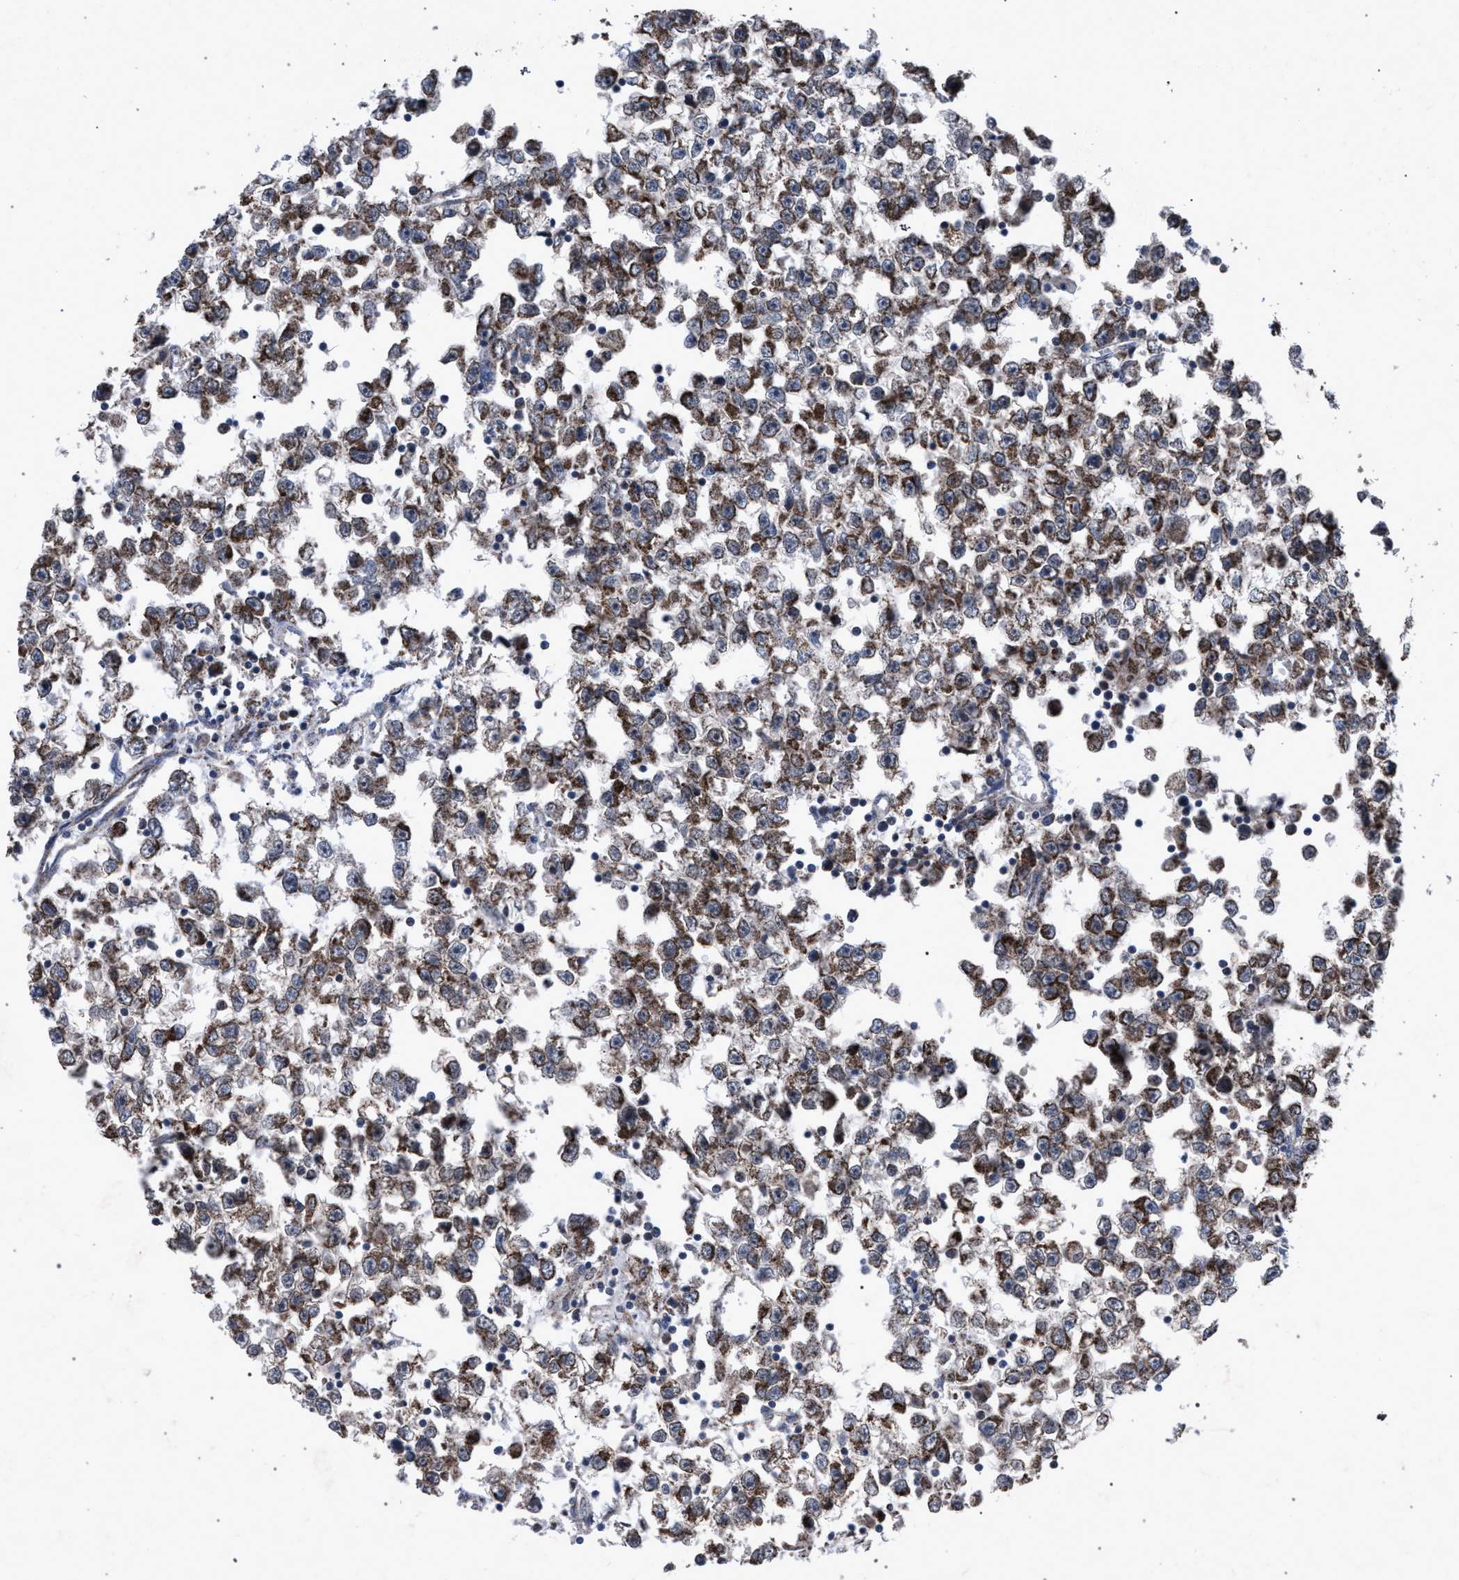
{"staining": {"intensity": "moderate", "quantity": ">75%", "location": "cytoplasmic/membranous"}, "tissue": "testis cancer", "cell_type": "Tumor cells", "image_type": "cancer", "snomed": [{"axis": "morphology", "description": "Seminoma, NOS"}, {"axis": "morphology", "description": "Carcinoma, Embryonal, NOS"}, {"axis": "topography", "description": "Testis"}], "caption": "This histopathology image demonstrates immunohistochemistry (IHC) staining of human embryonal carcinoma (testis), with medium moderate cytoplasmic/membranous positivity in approximately >75% of tumor cells.", "gene": "HSD17B4", "patient": {"sex": "male", "age": 51}}